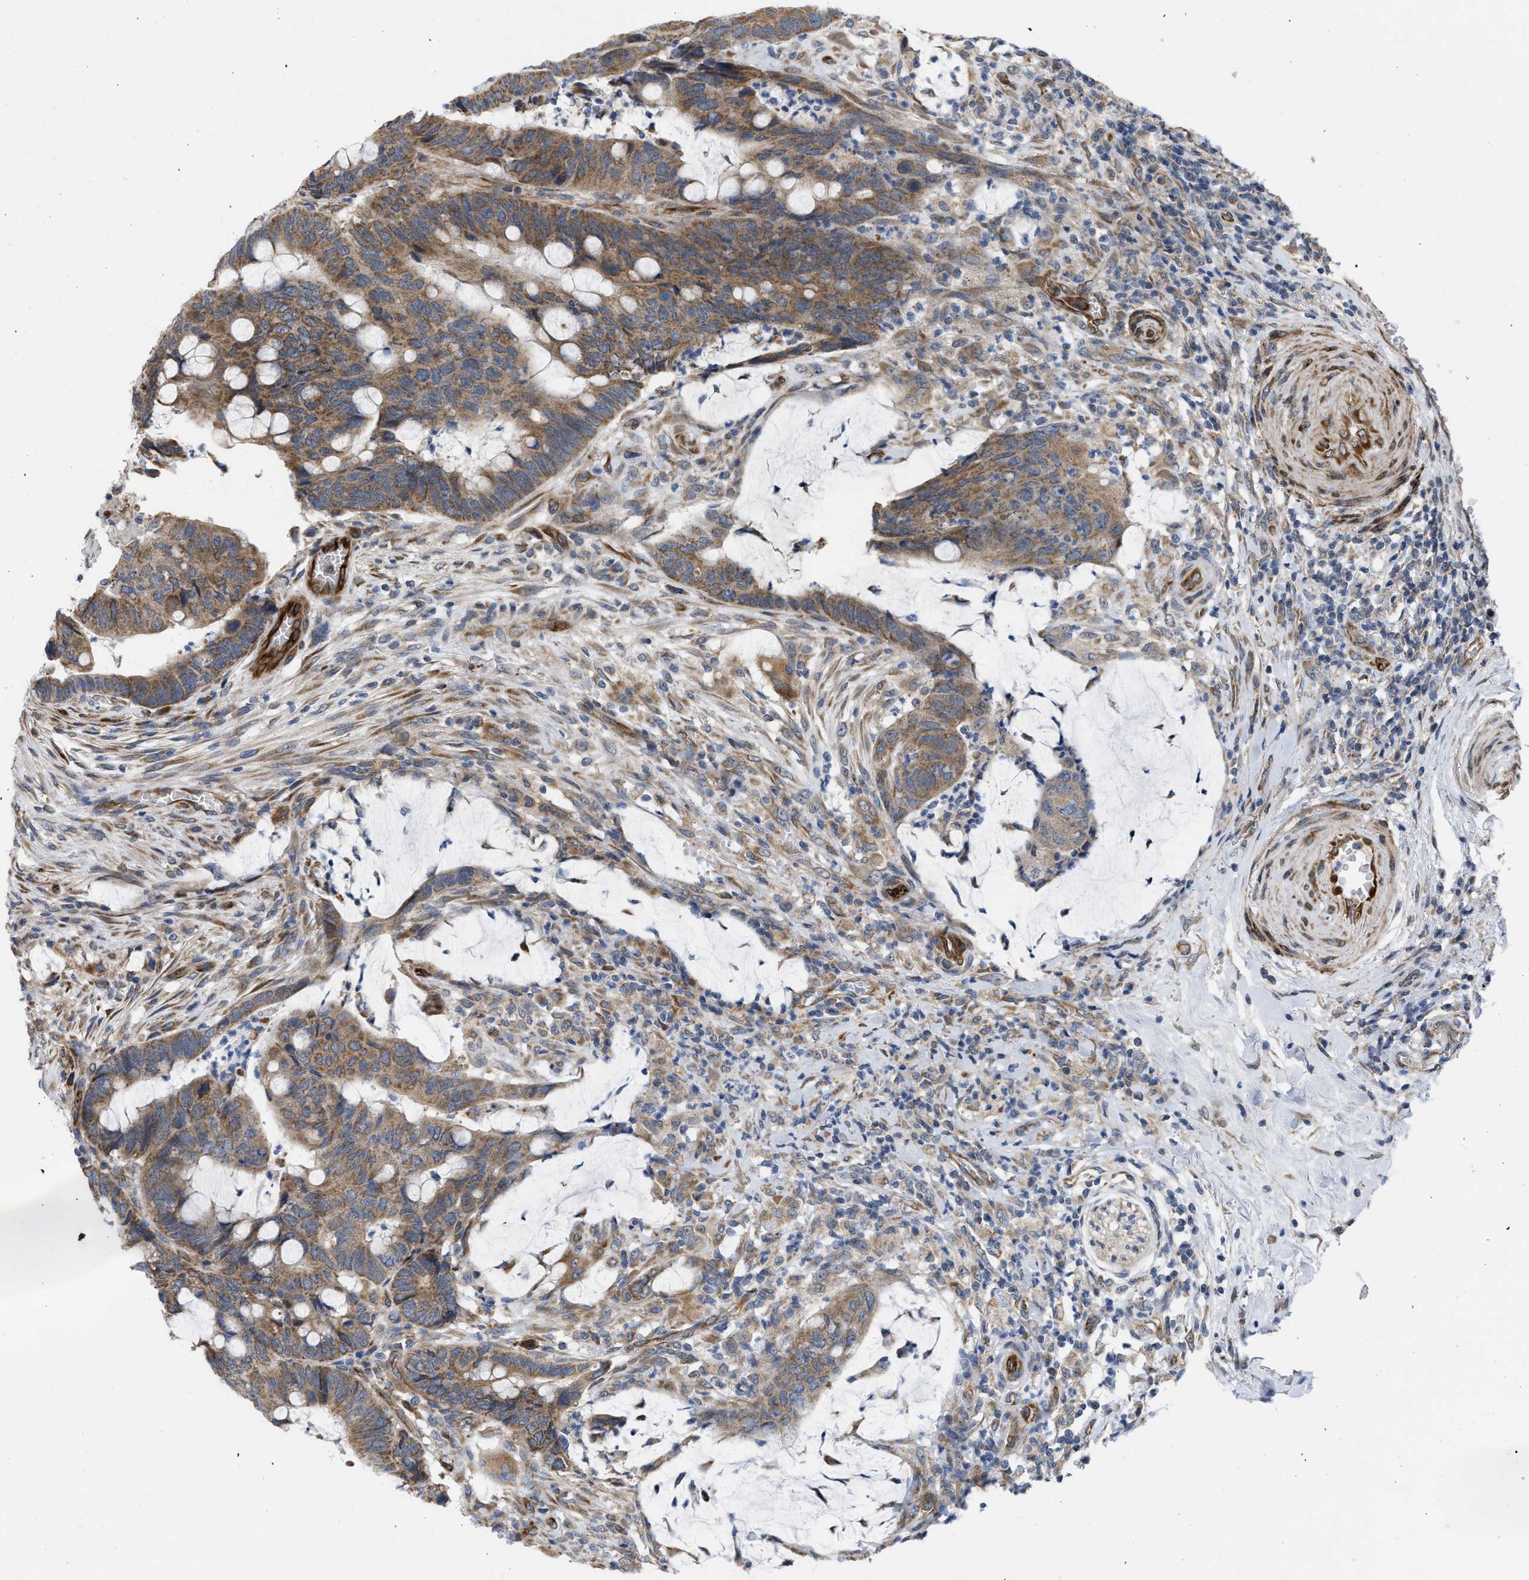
{"staining": {"intensity": "moderate", "quantity": ">75%", "location": "cytoplasmic/membranous"}, "tissue": "colorectal cancer", "cell_type": "Tumor cells", "image_type": "cancer", "snomed": [{"axis": "morphology", "description": "Normal tissue, NOS"}, {"axis": "morphology", "description": "Adenocarcinoma, NOS"}, {"axis": "topography", "description": "Rectum"}, {"axis": "topography", "description": "Peripheral nerve tissue"}], "caption": "Immunohistochemistry photomicrograph of neoplastic tissue: colorectal adenocarcinoma stained using IHC demonstrates medium levels of moderate protein expression localized specifically in the cytoplasmic/membranous of tumor cells, appearing as a cytoplasmic/membranous brown color.", "gene": "EOGT", "patient": {"sex": "male", "age": 92}}